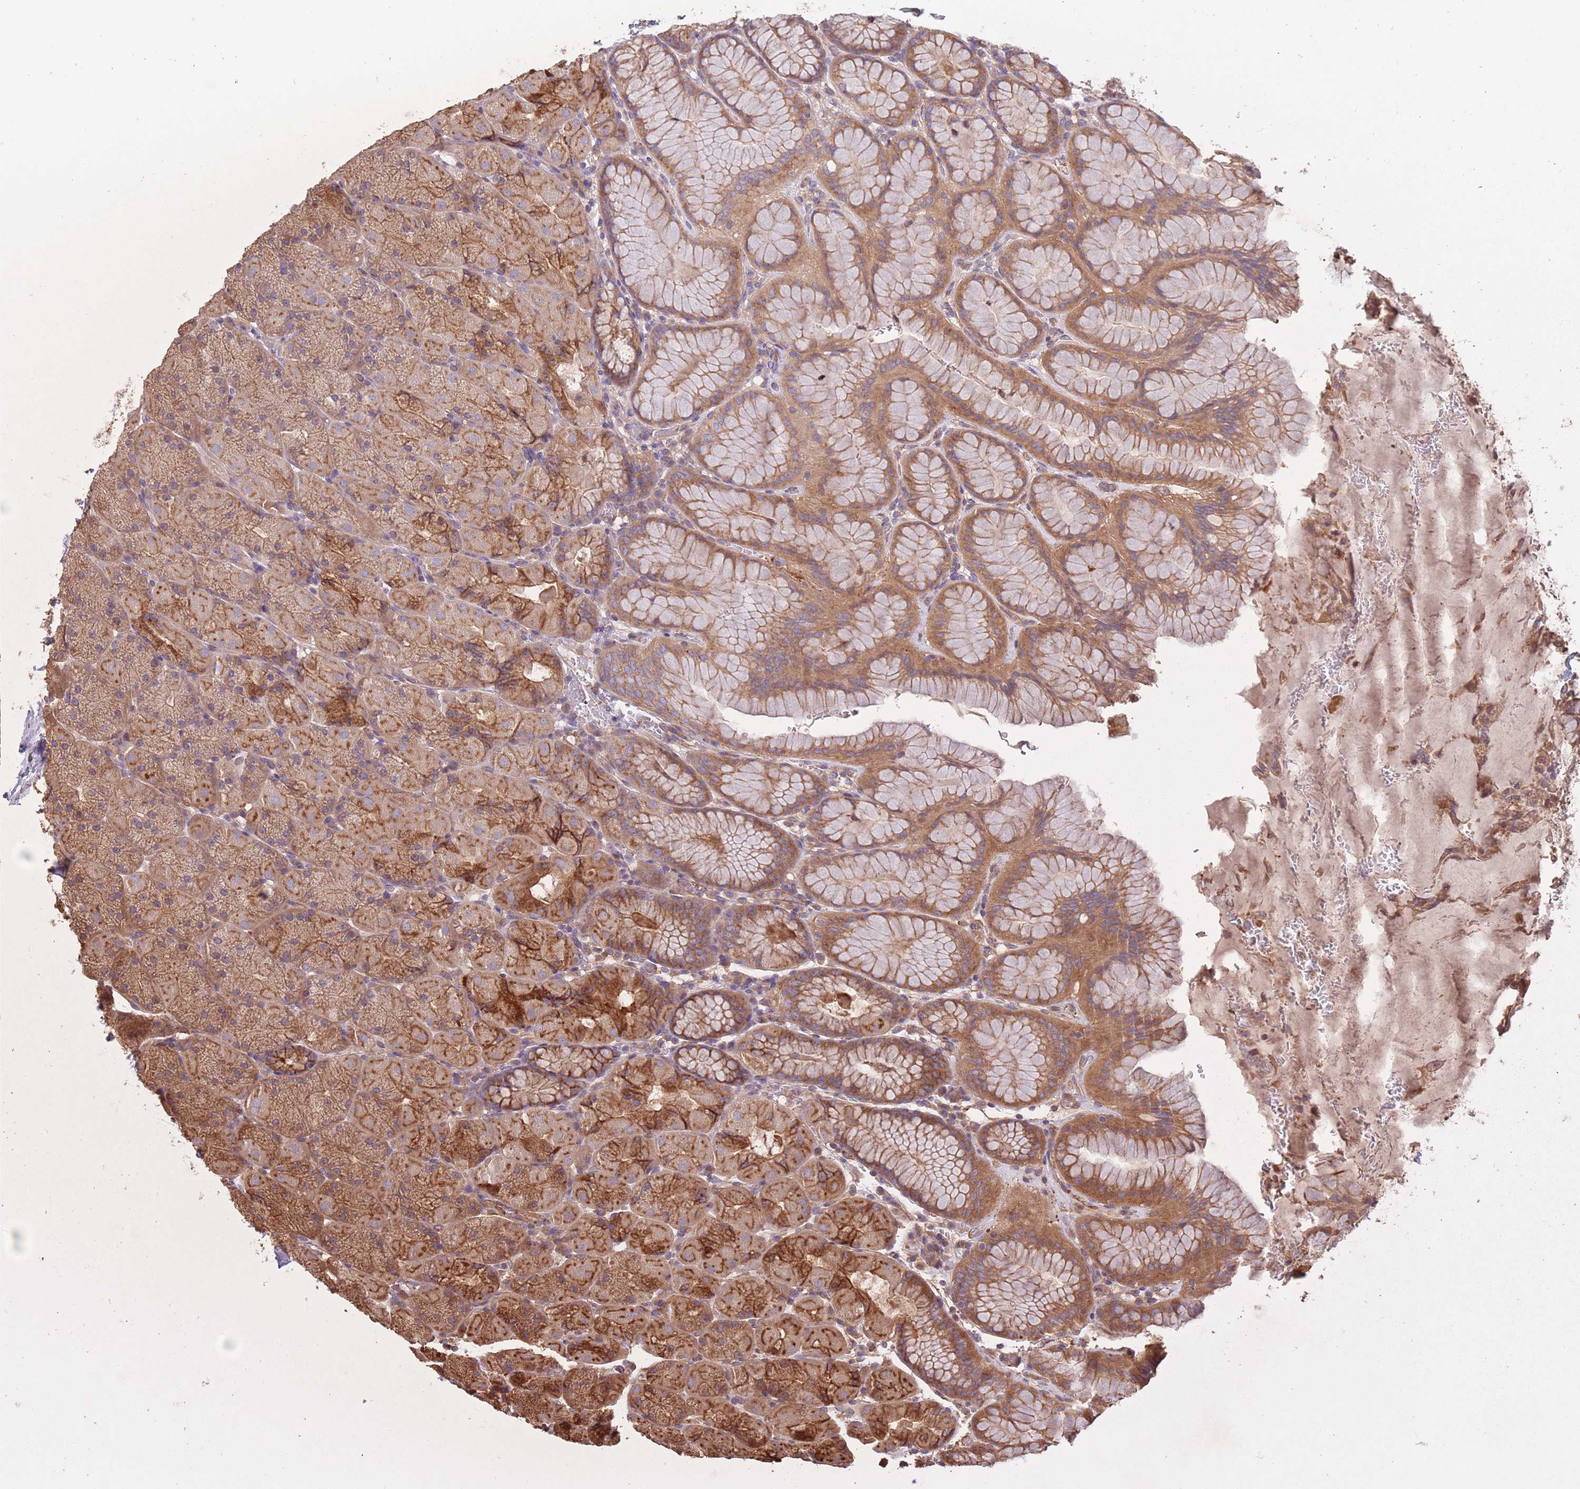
{"staining": {"intensity": "strong", "quantity": ">75%", "location": "cytoplasmic/membranous"}, "tissue": "stomach", "cell_type": "Glandular cells", "image_type": "normal", "snomed": [{"axis": "morphology", "description": "Normal tissue, NOS"}, {"axis": "topography", "description": "Stomach, upper"}, {"axis": "topography", "description": "Stomach, lower"}], "caption": "Normal stomach shows strong cytoplasmic/membranous staining in approximately >75% of glandular cells, visualized by immunohistochemistry.", "gene": "ARMH3", "patient": {"sex": "male", "age": 67}}